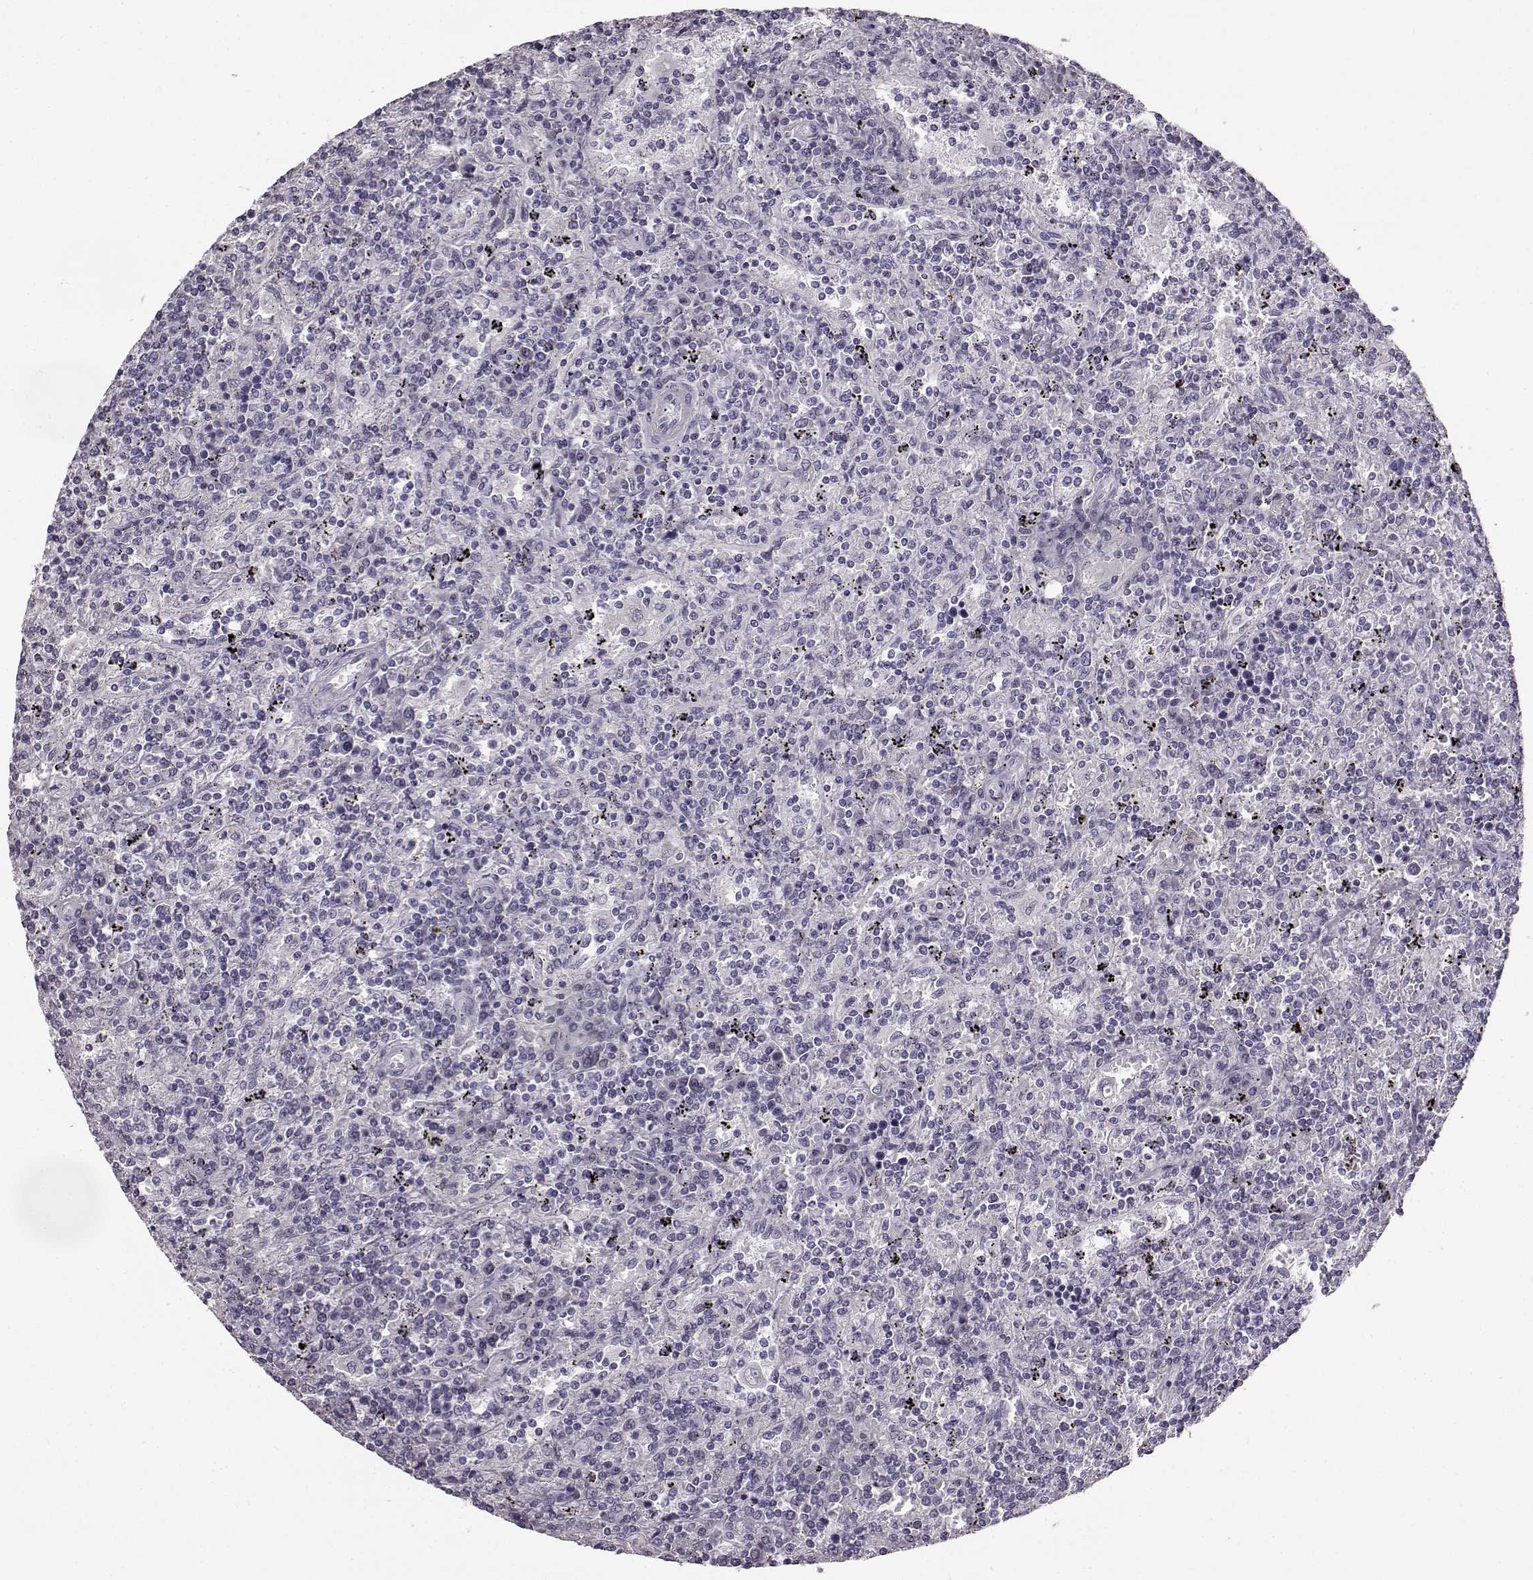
{"staining": {"intensity": "negative", "quantity": "none", "location": "none"}, "tissue": "lymphoma", "cell_type": "Tumor cells", "image_type": "cancer", "snomed": [{"axis": "morphology", "description": "Malignant lymphoma, non-Hodgkin's type, Low grade"}, {"axis": "topography", "description": "Spleen"}], "caption": "A high-resolution image shows immunohistochemistry staining of lymphoma, which demonstrates no significant expression in tumor cells.", "gene": "ODAD4", "patient": {"sex": "male", "age": 62}}